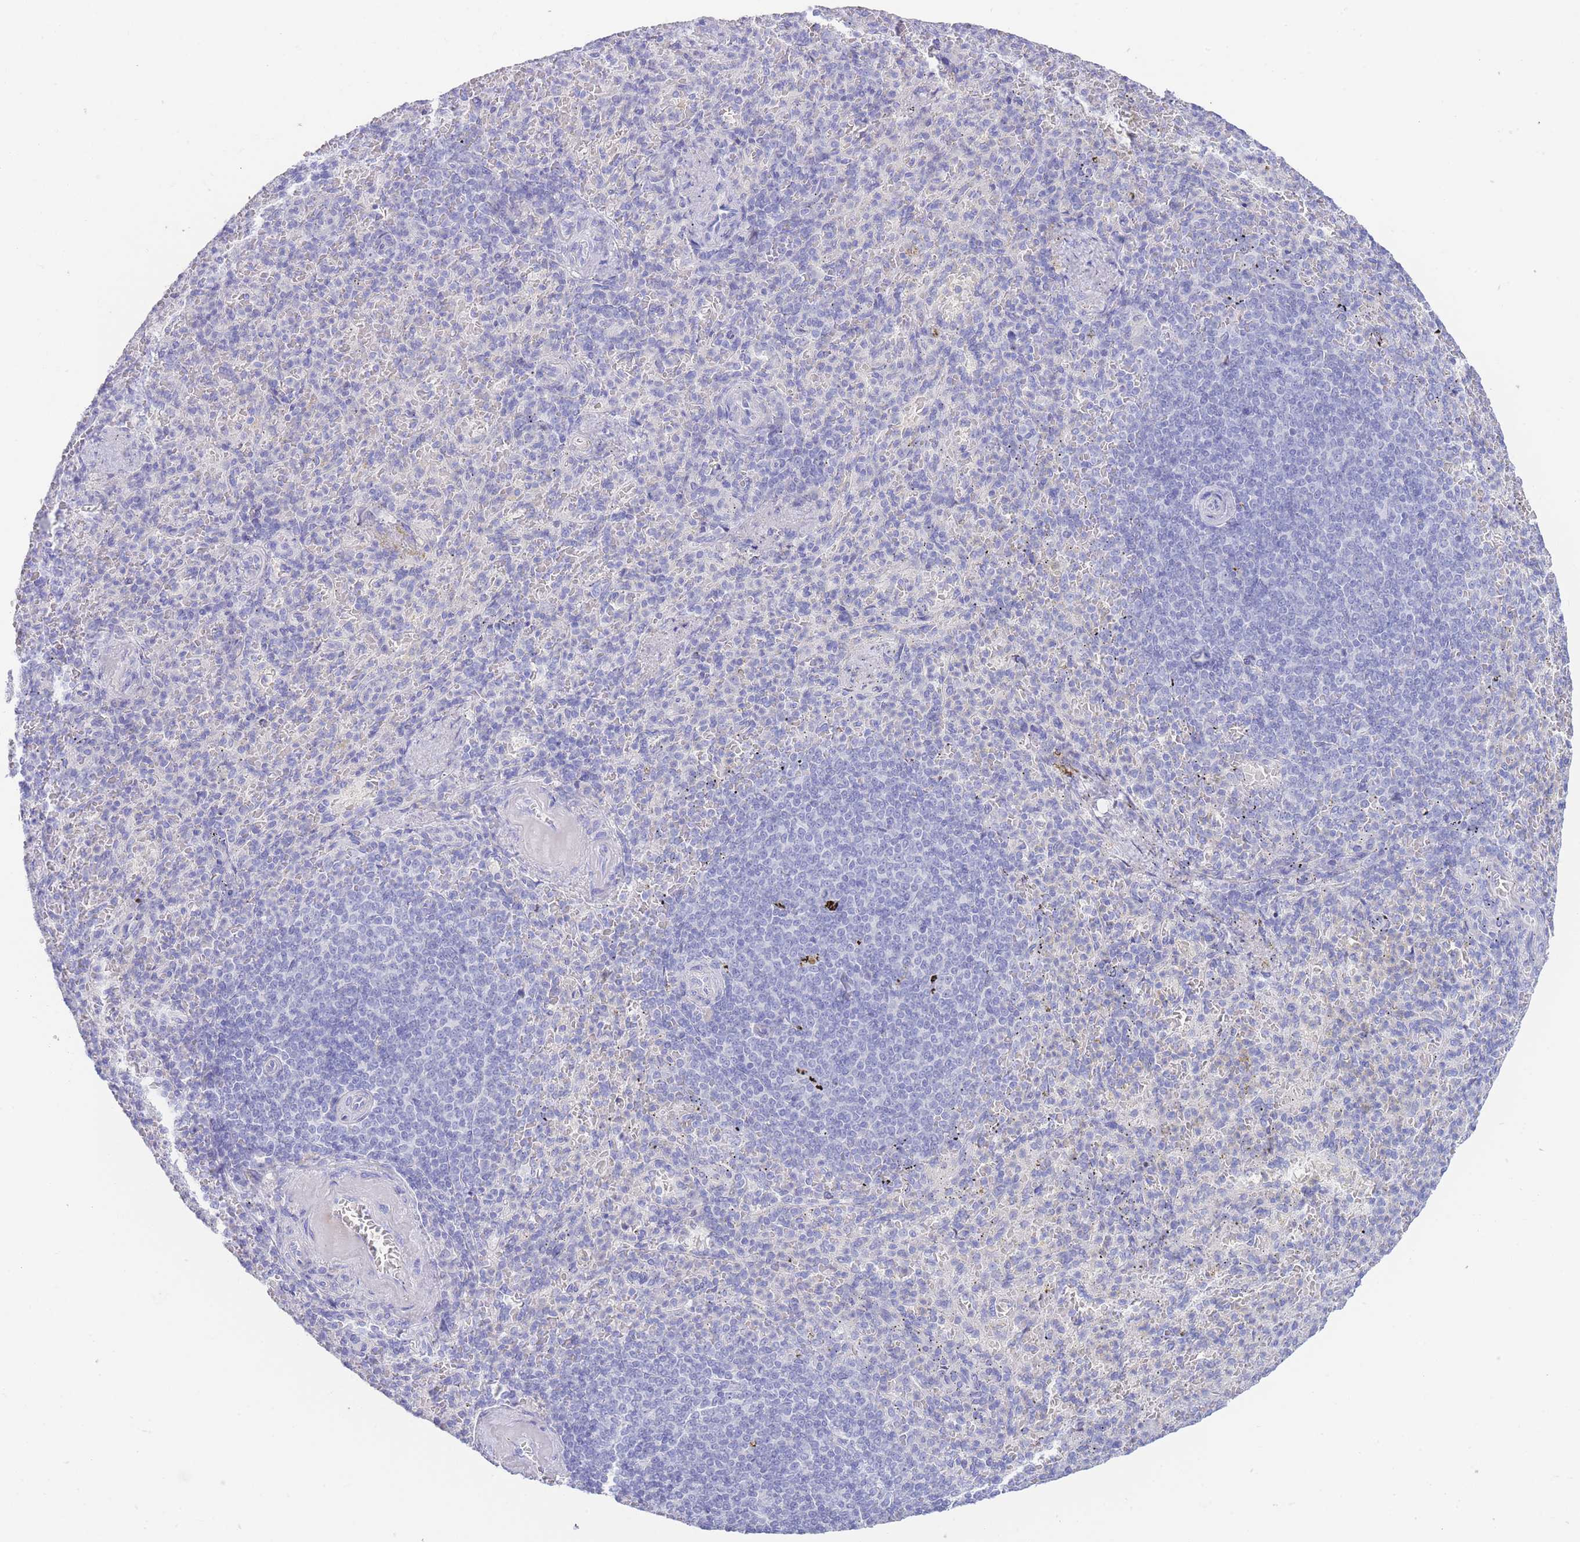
{"staining": {"intensity": "negative", "quantity": "none", "location": "none"}, "tissue": "spleen", "cell_type": "Cells in red pulp", "image_type": "normal", "snomed": [{"axis": "morphology", "description": "Normal tissue, NOS"}, {"axis": "topography", "description": "Spleen"}], "caption": "This is an immunohistochemistry (IHC) photomicrograph of normal human spleen. There is no positivity in cells in red pulp.", "gene": "LRRC37A2", "patient": {"sex": "female", "age": 74}}